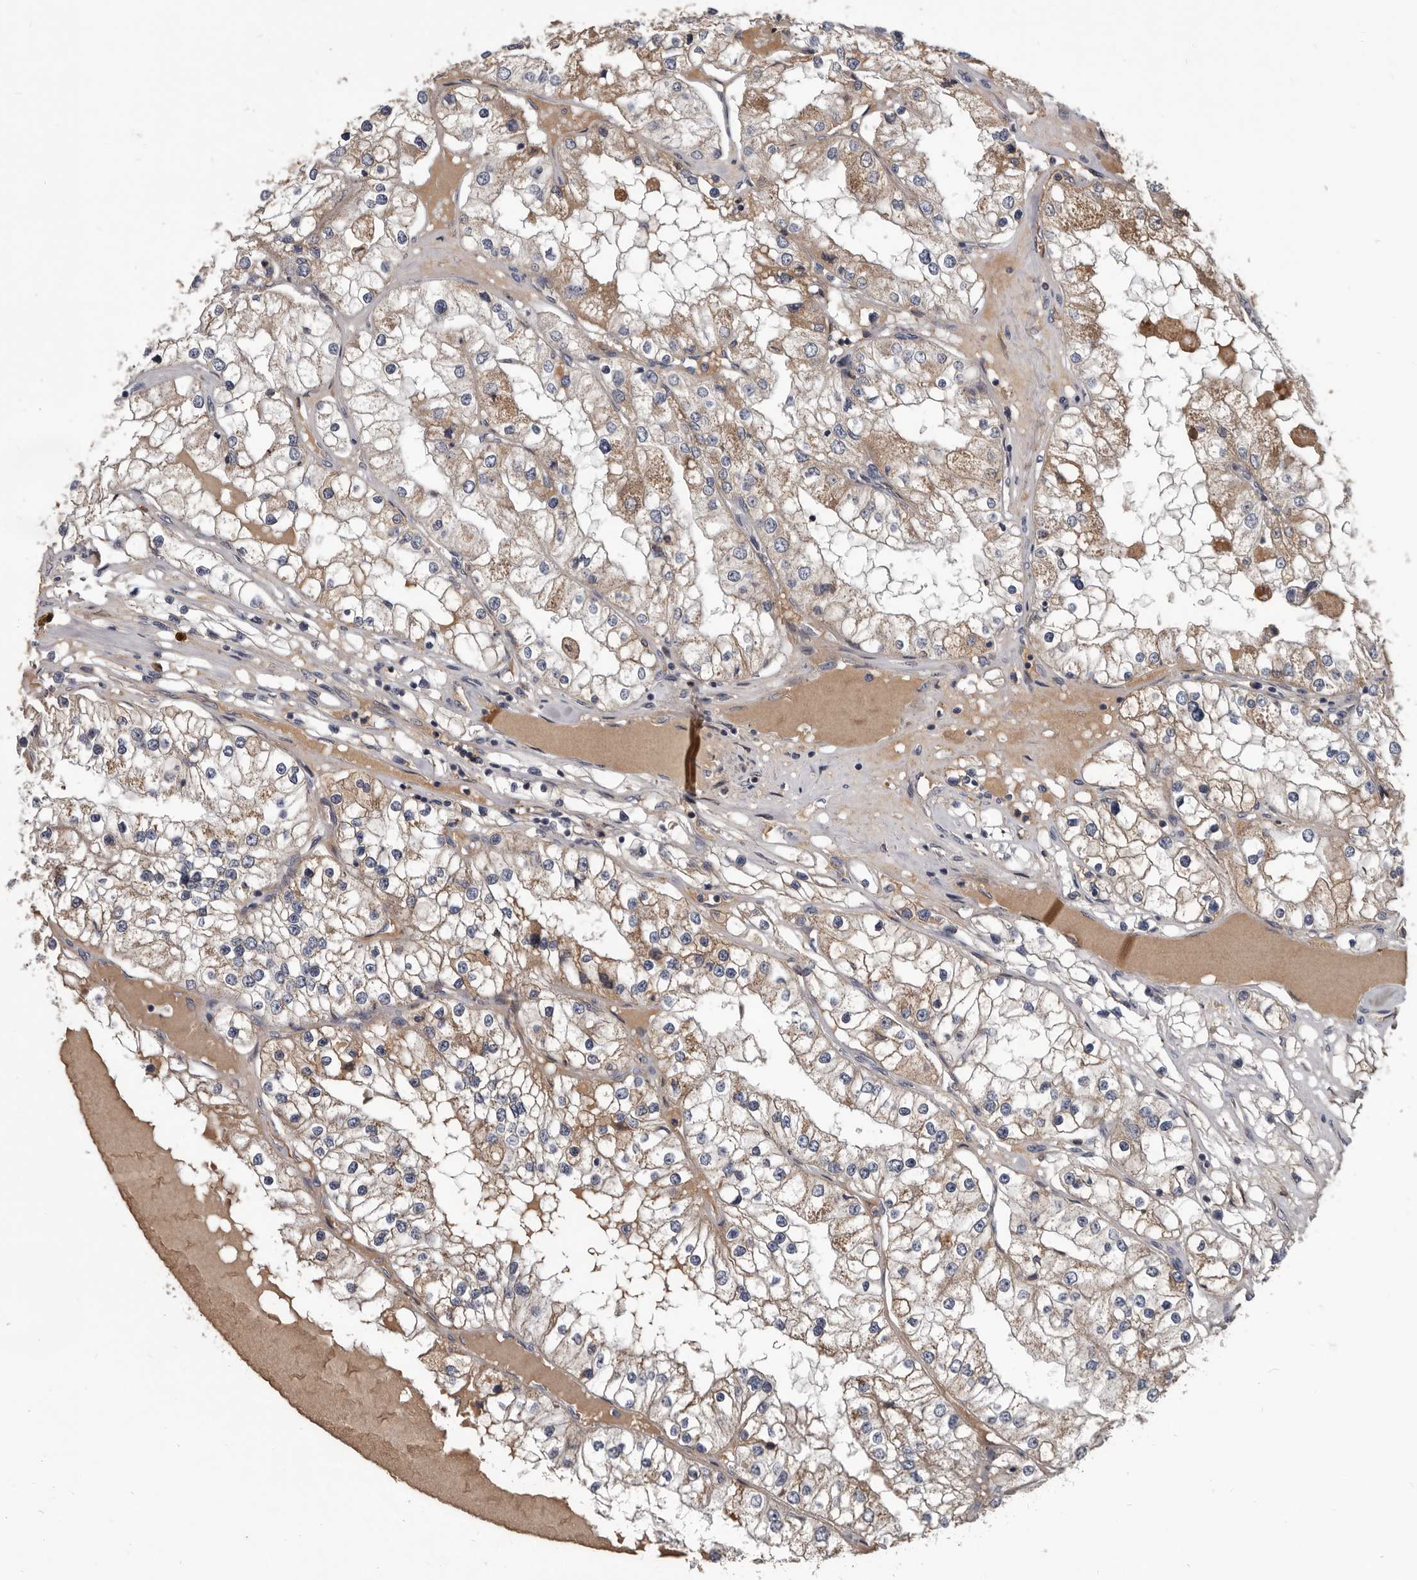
{"staining": {"intensity": "moderate", "quantity": "25%-75%", "location": "cytoplasmic/membranous"}, "tissue": "renal cancer", "cell_type": "Tumor cells", "image_type": "cancer", "snomed": [{"axis": "morphology", "description": "Adenocarcinoma, NOS"}, {"axis": "topography", "description": "Kidney"}], "caption": "A micrograph of human adenocarcinoma (renal) stained for a protein shows moderate cytoplasmic/membranous brown staining in tumor cells. (Brightfield microscopy of DAB IHC at high magnification).", "gene": "ALDH5A1", "patient": {"sex": "male", "age": 68}}